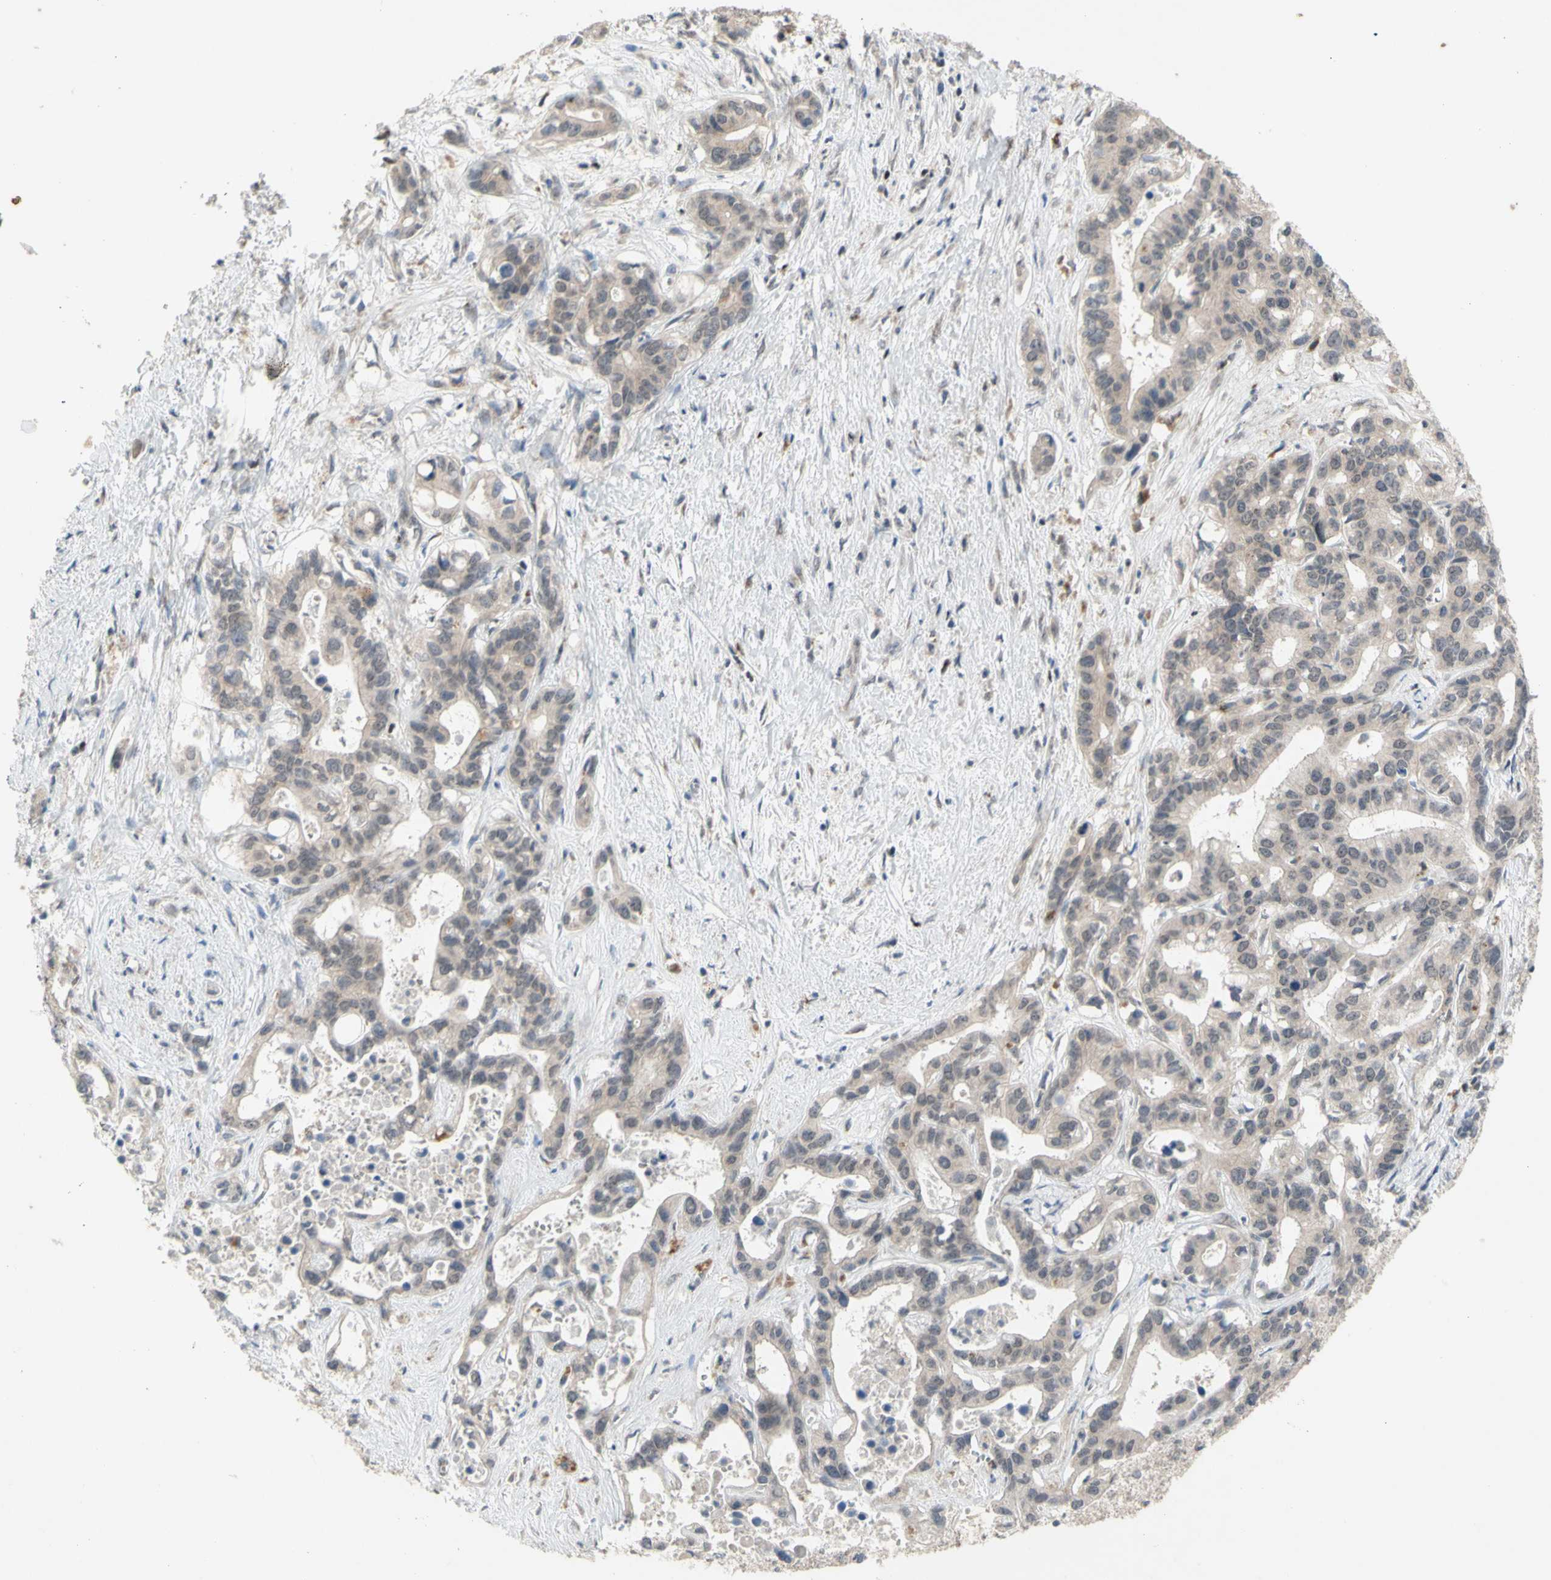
{"staining": {"intensity": "weak", "quantity": ">75%", "location": "cytoplasmic/membranous"}, "tissue": "liver cancer", "cell_type": "Tumor cells", "image_type": "cancer", "snomed": [{"axis": "morphology", "description": "Cholangiocarcinoma"}, {"axis": "topography", "description": "Liver"}], "caption": "Immunohistochemistry photomicrograph of human cholangiocarcinoma (liver) stained for a protein (brown), which reveals low levels of weak cytoplasmic/membranous positivity in about >75% of tumor cells.", "gene": "NLRP1", "patient": {"sex": "female", "age": 65}}